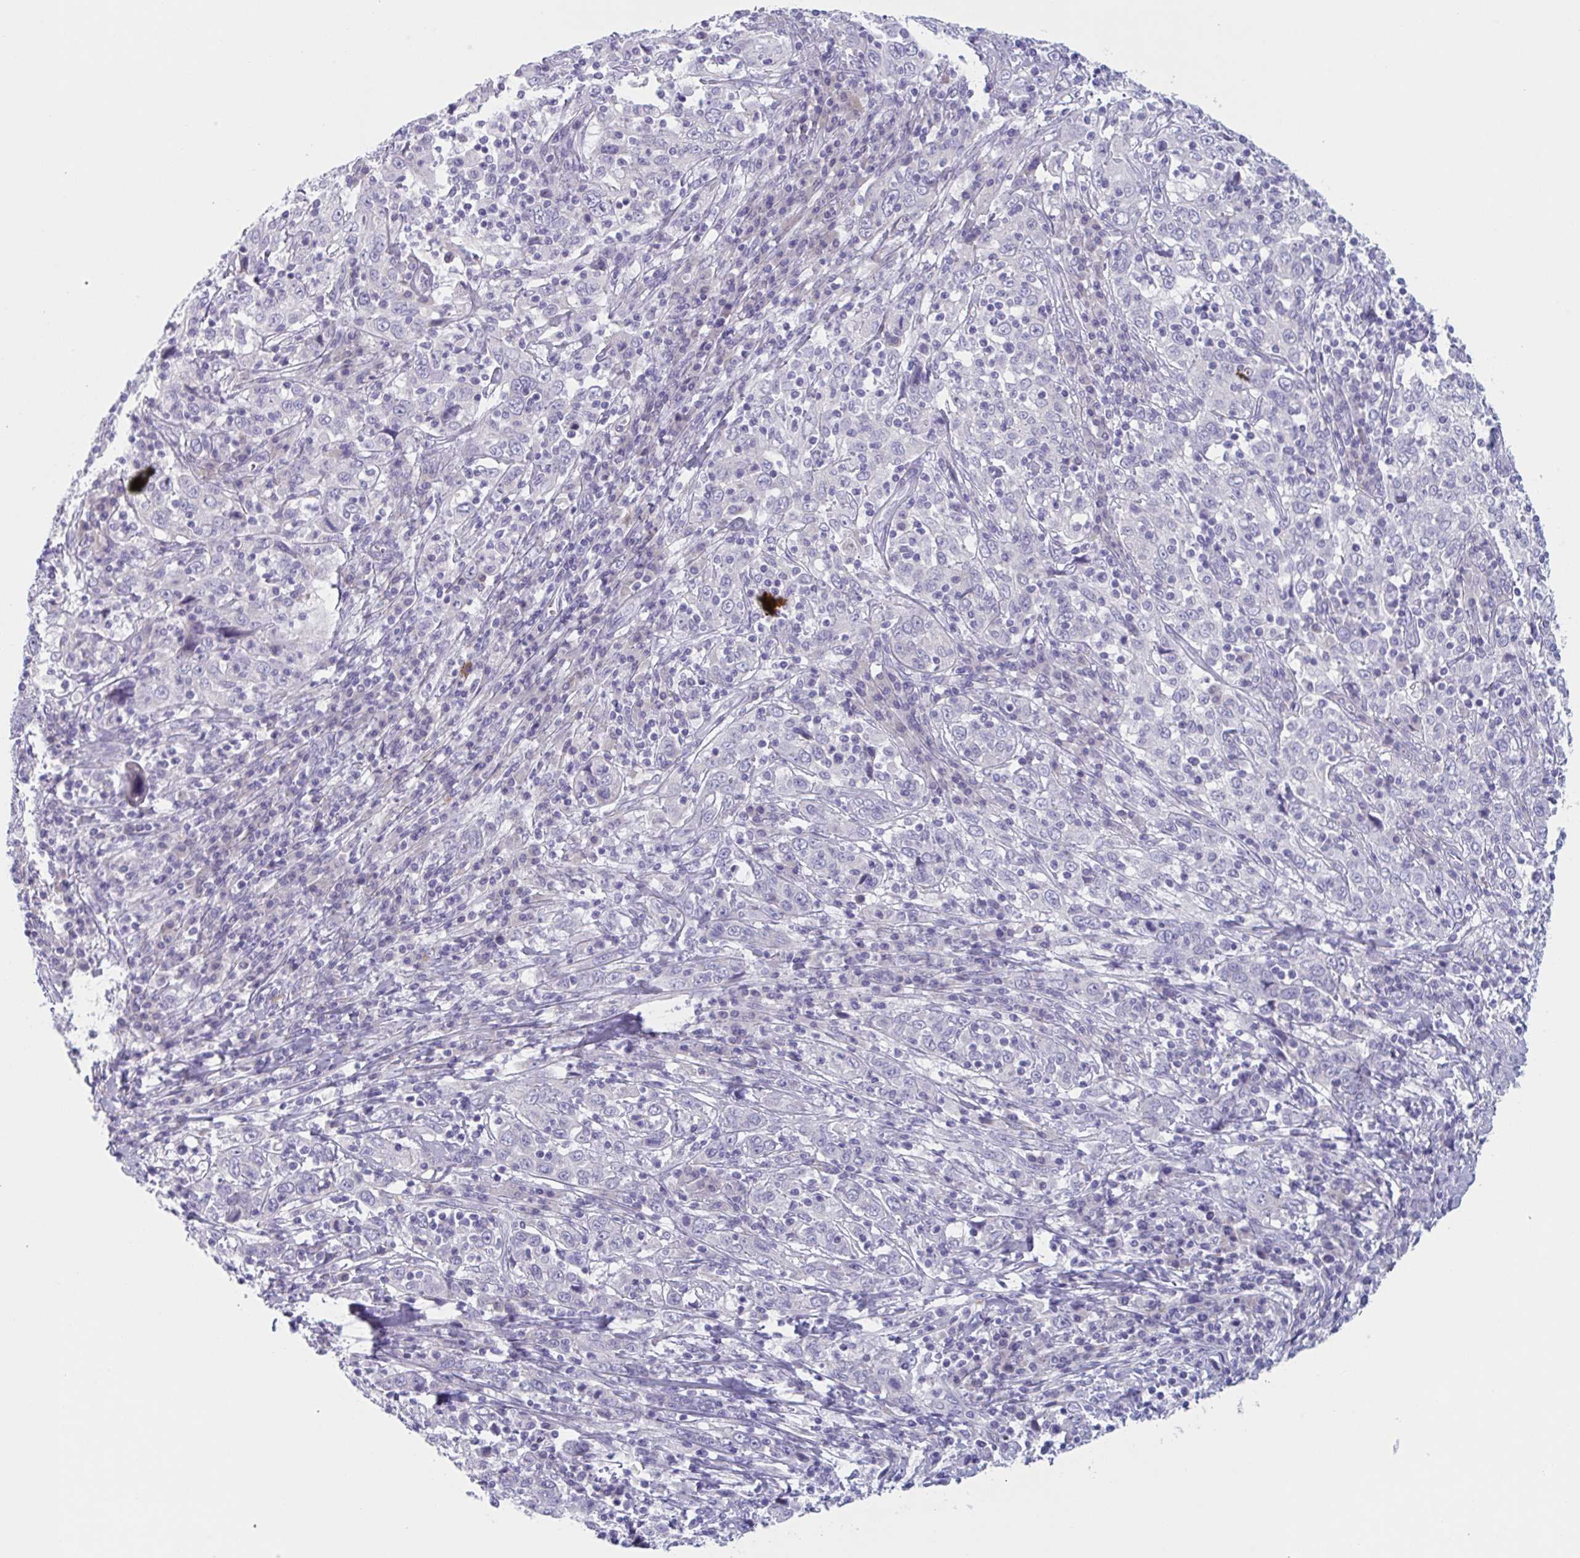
{"staining": {"intensity": "negative", "quantity": "none", "location": "none"}, "tissue": "cervical cancer", "cell_type": "Tumor cells", "image_type": "cancer", "snomed": [{"axis": "morphology", "description": "Squamous cell carcinoma, NOS"}, {"axis": "topography", "description": "Cervix"}], "caption": "Protein analysis of squamous cell carcinoma (cervical) demonstrates no significant staining in tumor cells.", "gene": "HSD11B2", "patient": {"sex": "female", "age": 46}}